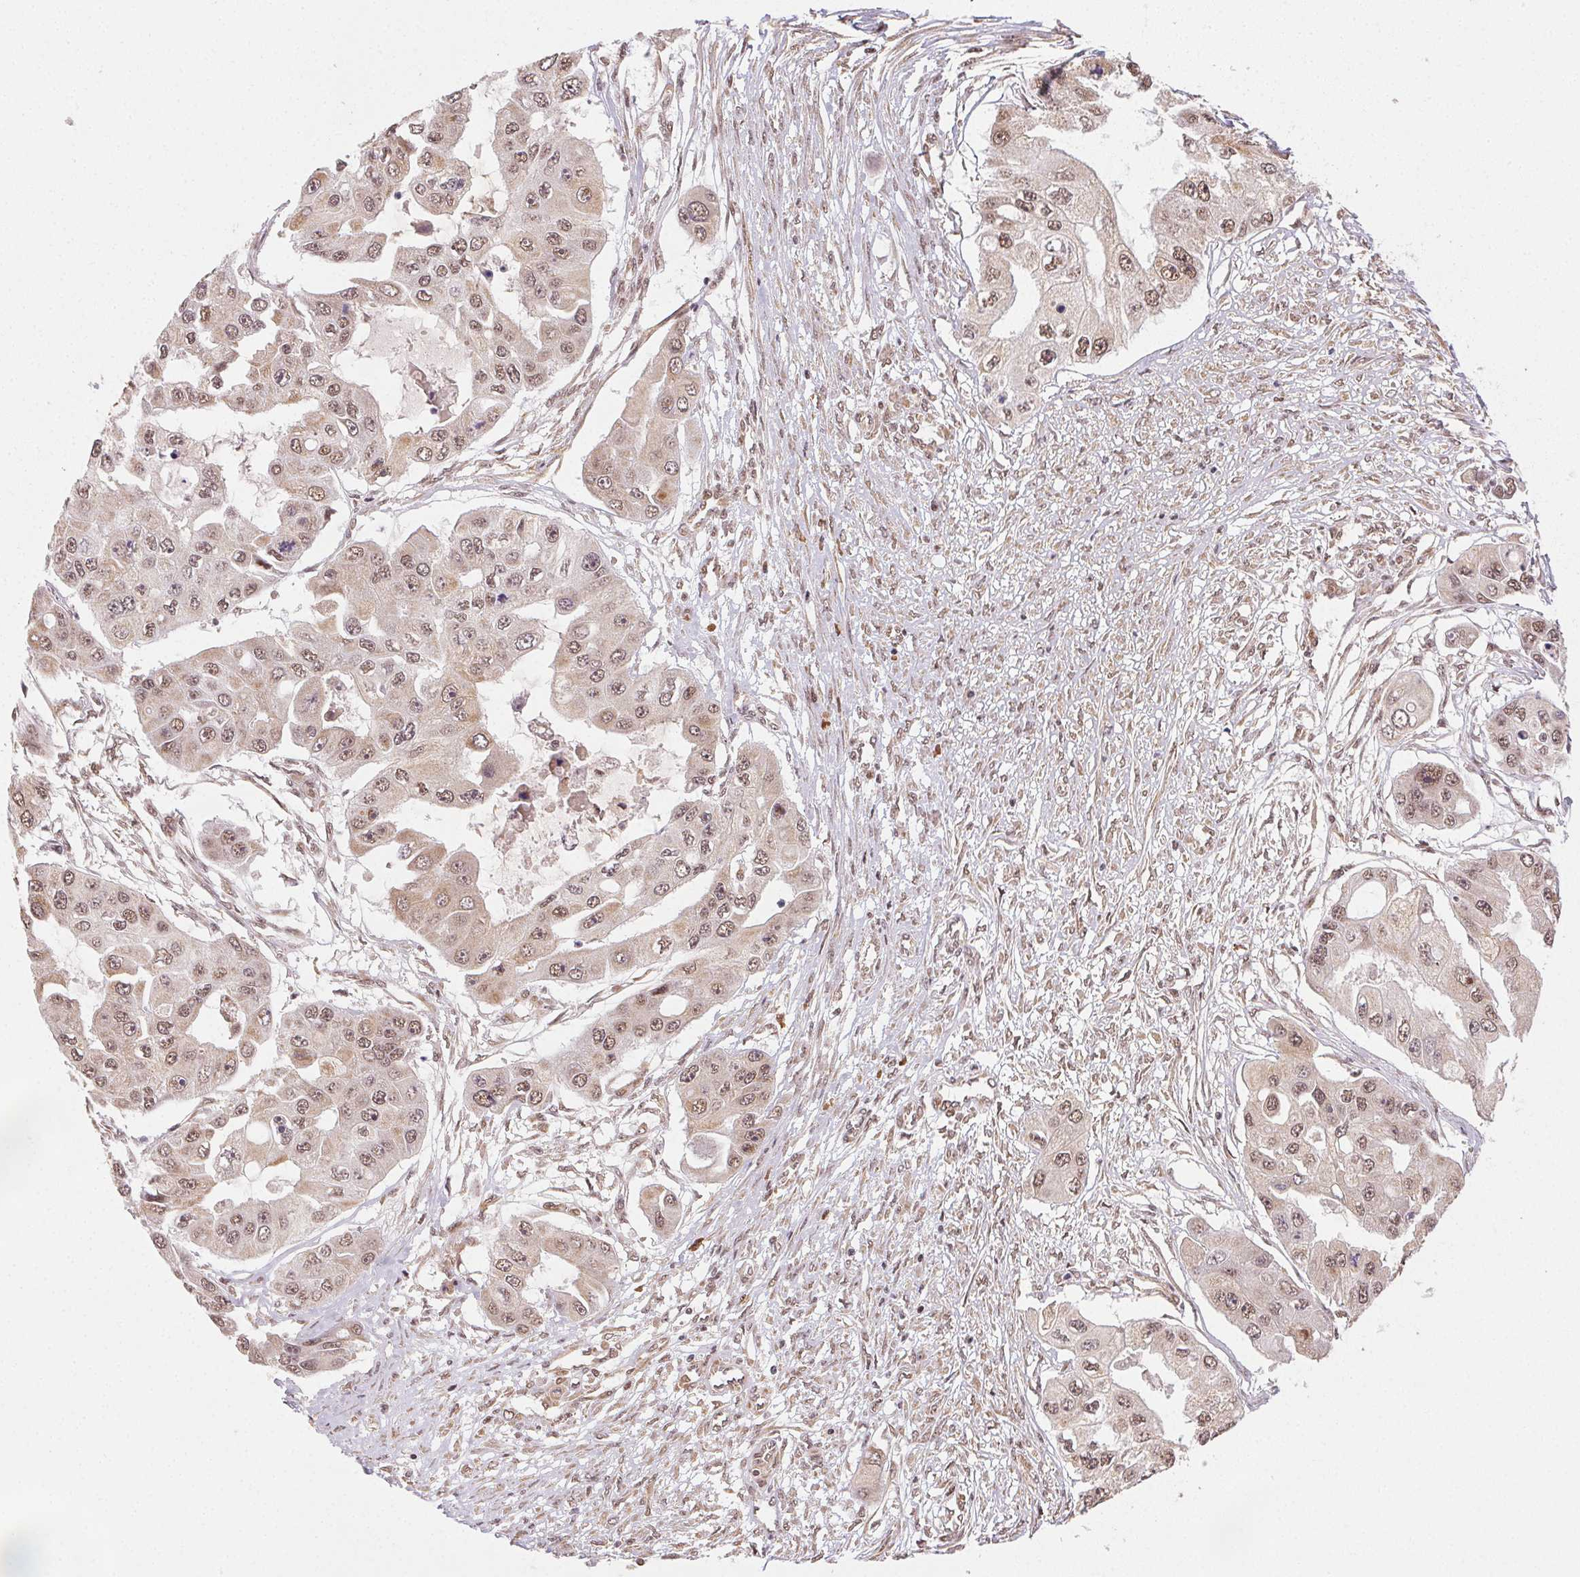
{"staining": {"intensity": "weak", "quantity": ">75%", "location": "cytoplasmic/membranous,nuclear"}, "tissue": "ovarian cancer", "cell_type": "Tumor cells", "image_type": "cancer", "snomed": [{"axis": "morphology", "description": "Cystadenocarcinoma, serous, NOS"}, {"axis": "topography", "description": "Ovary"}], "caption": "This micrograph displays immunohistochemistry (IHC) staining of ovarian cancer, with low weak cytoplasmic/membranous and nuclear positivity in about >75% of tumor cells.", "gene": "TREML4", "patient": {"sex": "female", "age": 56}}